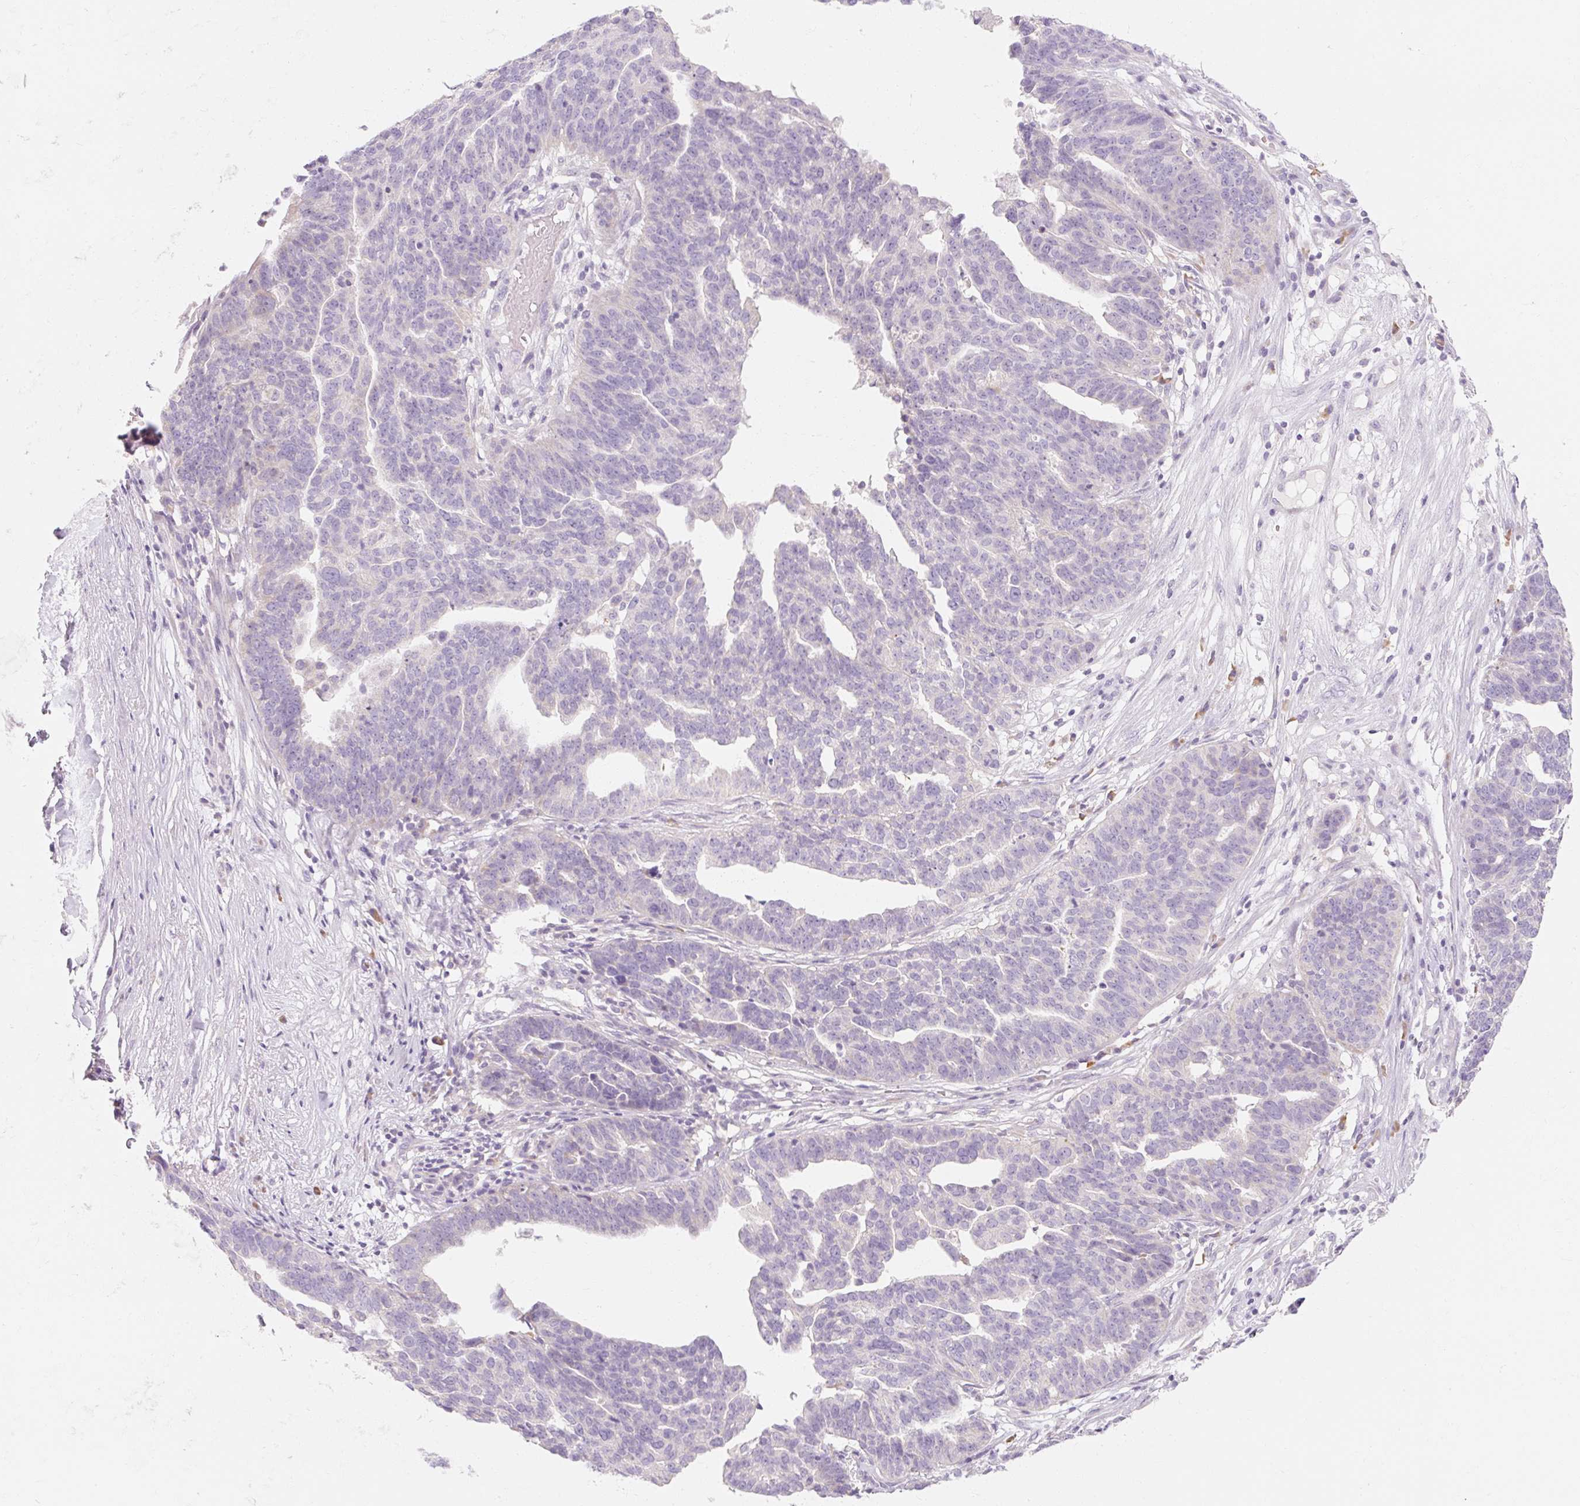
{"staining": {"intensity": "negative", "quantity": "none", "location": "none"}, "tissue": "ovarian cancer", "cell_type": "Tumor cells", "image_type": "cancer", "snomed": [{"axis": "morphology", "description": "Cystadenocarcinoma, serous, NOS"}, {"axis": "topography", "description": "Ovary"}], "caption": "IHC photomicrograph of neoplastic tissue: ovarian cancer (serous cystadenocarcinoma) stained with DAB demonstrates no significant protein expression in tumor cells.", "gene": "MYO1D", "patient": {"sex": "female", "age": 59}}